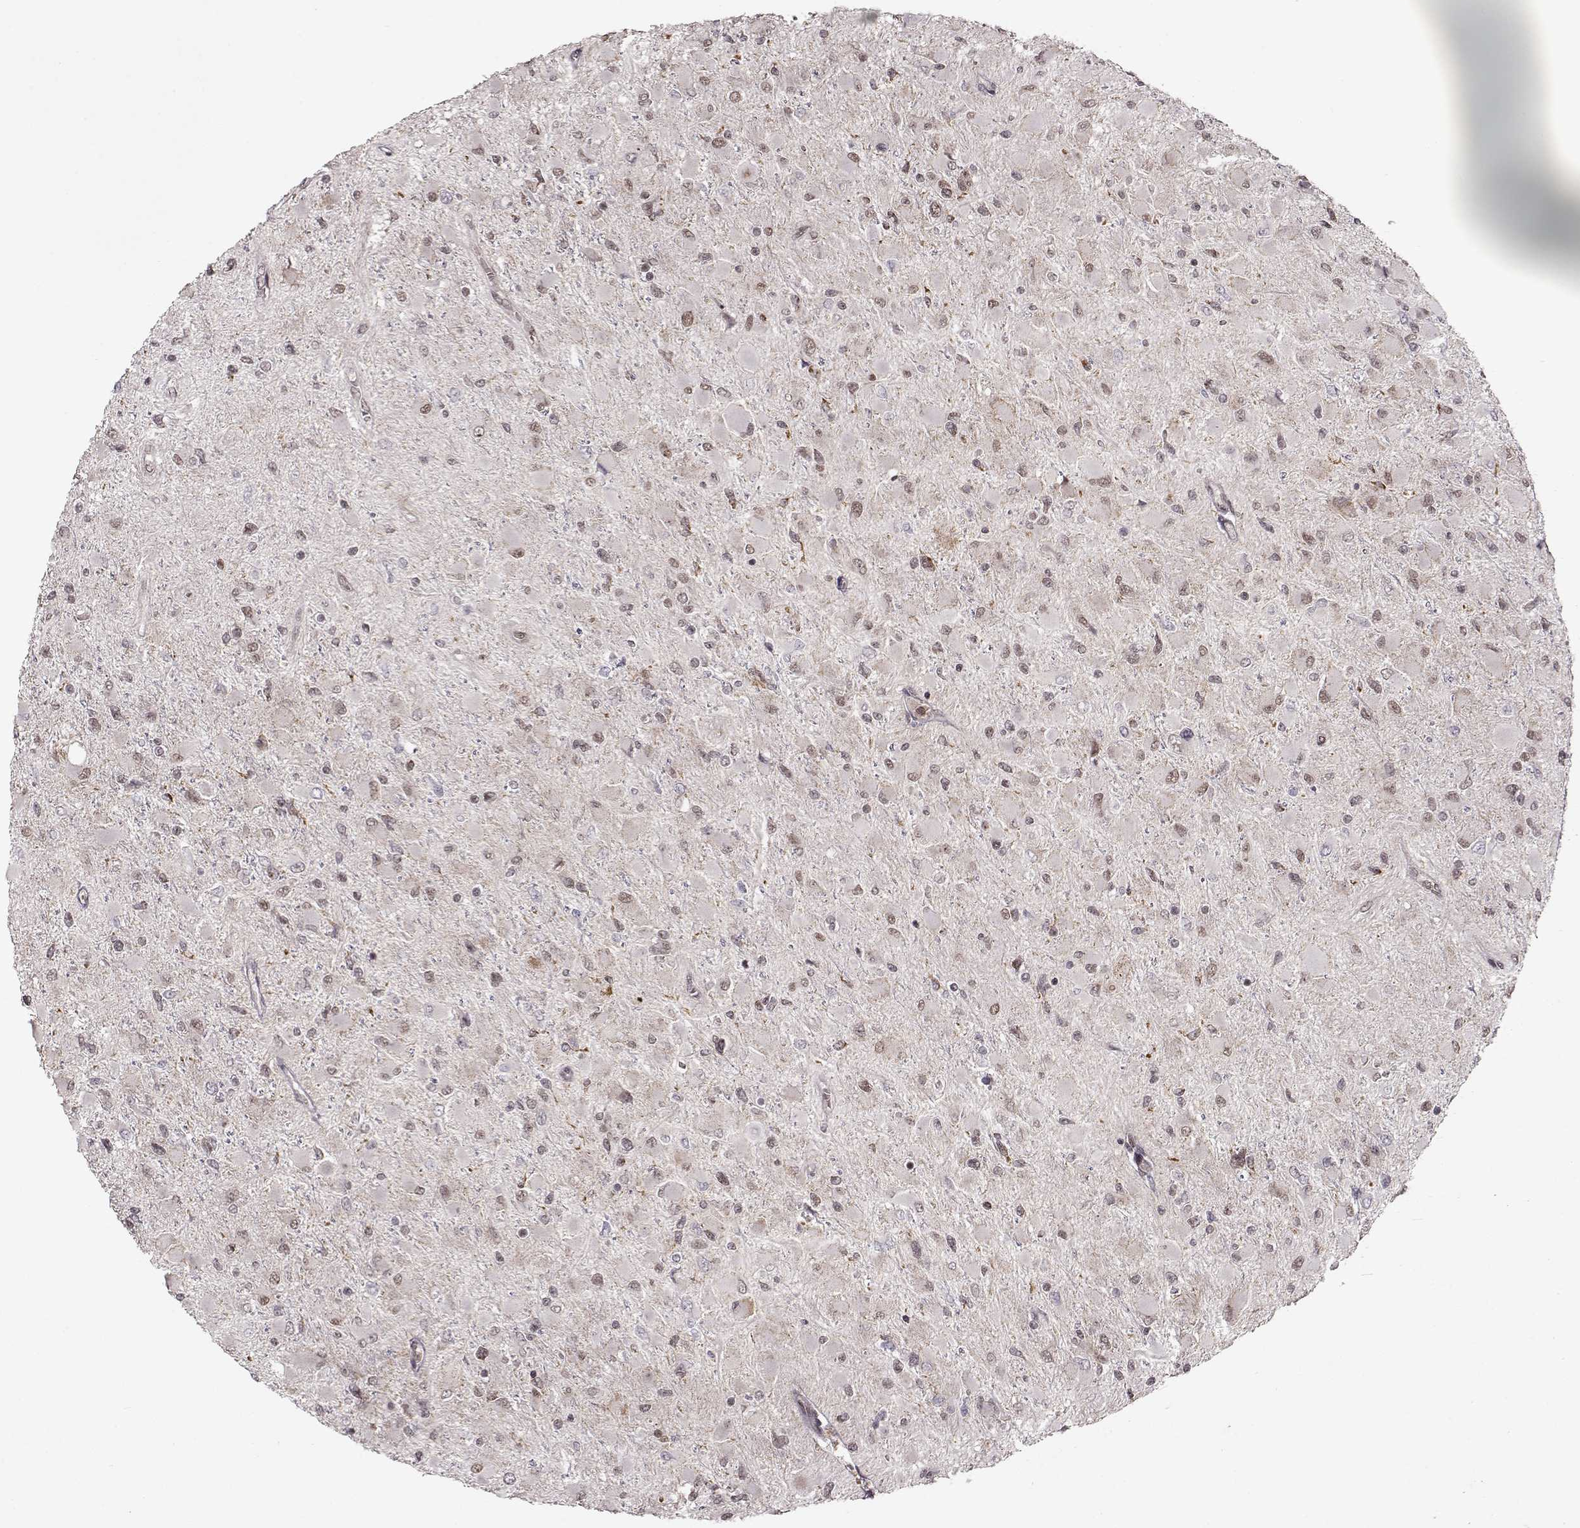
{"staining": {"intensity": "weak", "quantity": "25%-75%", "location": "nuclear"}, "tissue": "glioma", "cell_type": "Tumor cells", "image_type": "cancer", "snomed": [{"axis": "morphology", "description": "Glioma, malignant, High grade"}, {"axis": "topography", "description": "Cerebral cortex"}], "caption": "Glioma was stained to show a protein in brown. There is low levels of weak nuclear staining in about 25%-75% of tumor cells.", "gene": "RAI1", "patient": {"sex": "female", "age": 36}}